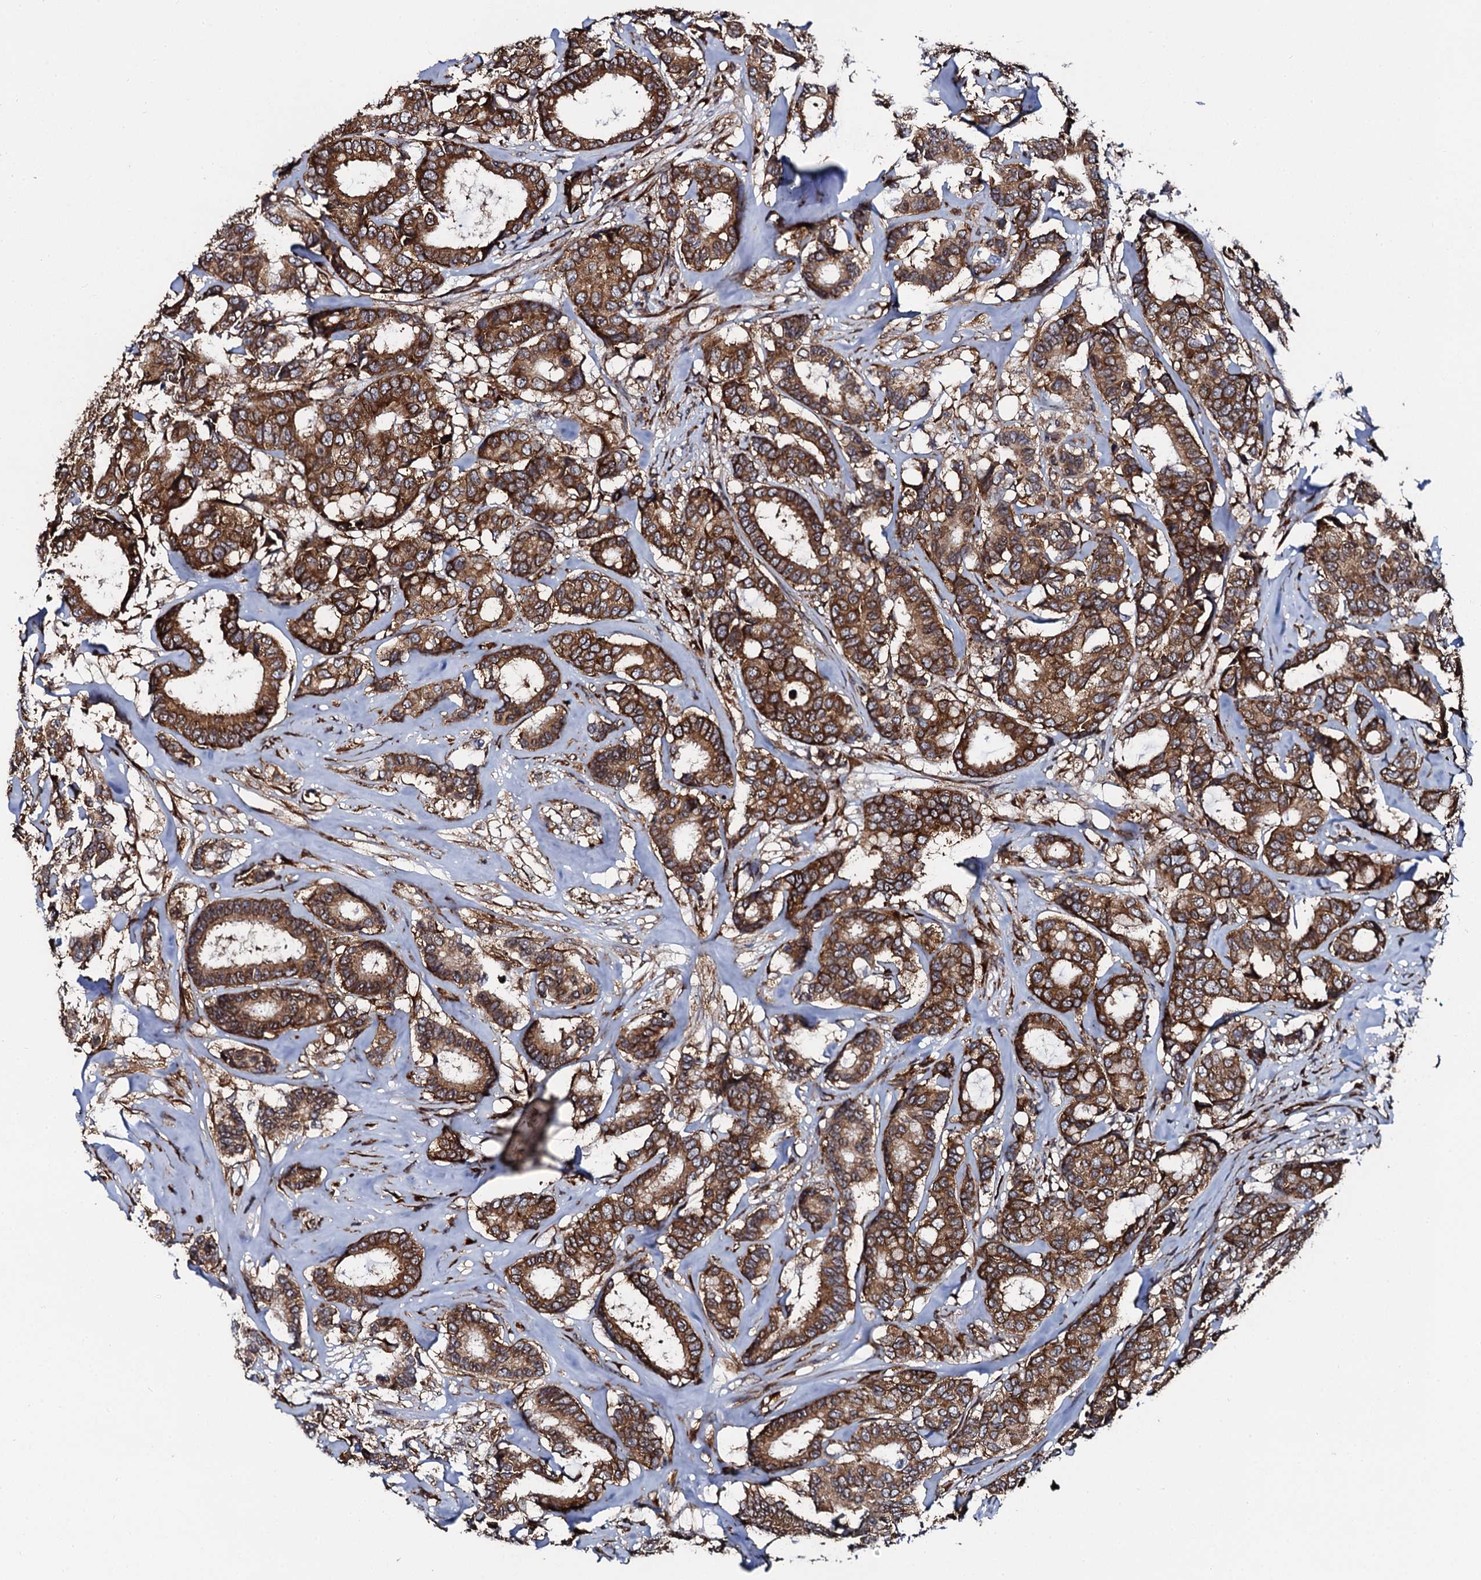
{"staining": {"intensity": "strong", "quantity": ">75%", "location": "cytoplasmic/membranous"}, "tissue": "breast cancer", "cell_type": "Tumor cells", "image_type": "cancer", "snomed": [{"axis": "morphology", "description": "Duct carcinoma"}, {"axis": "topography", "description": "Breast"}], "caption": "A brown stain shows strong cytoplasmic/membranous expression of a protein in human breast cancer tumor cells. The staining was performed using DAB (3,3'-diaminobenzidine), with brown indicating positive protein expression. Nuclei are stained blue with hematoxylin.", "gene": "SPTY2D1", "patient": {"sex": "female", "age": 87}}